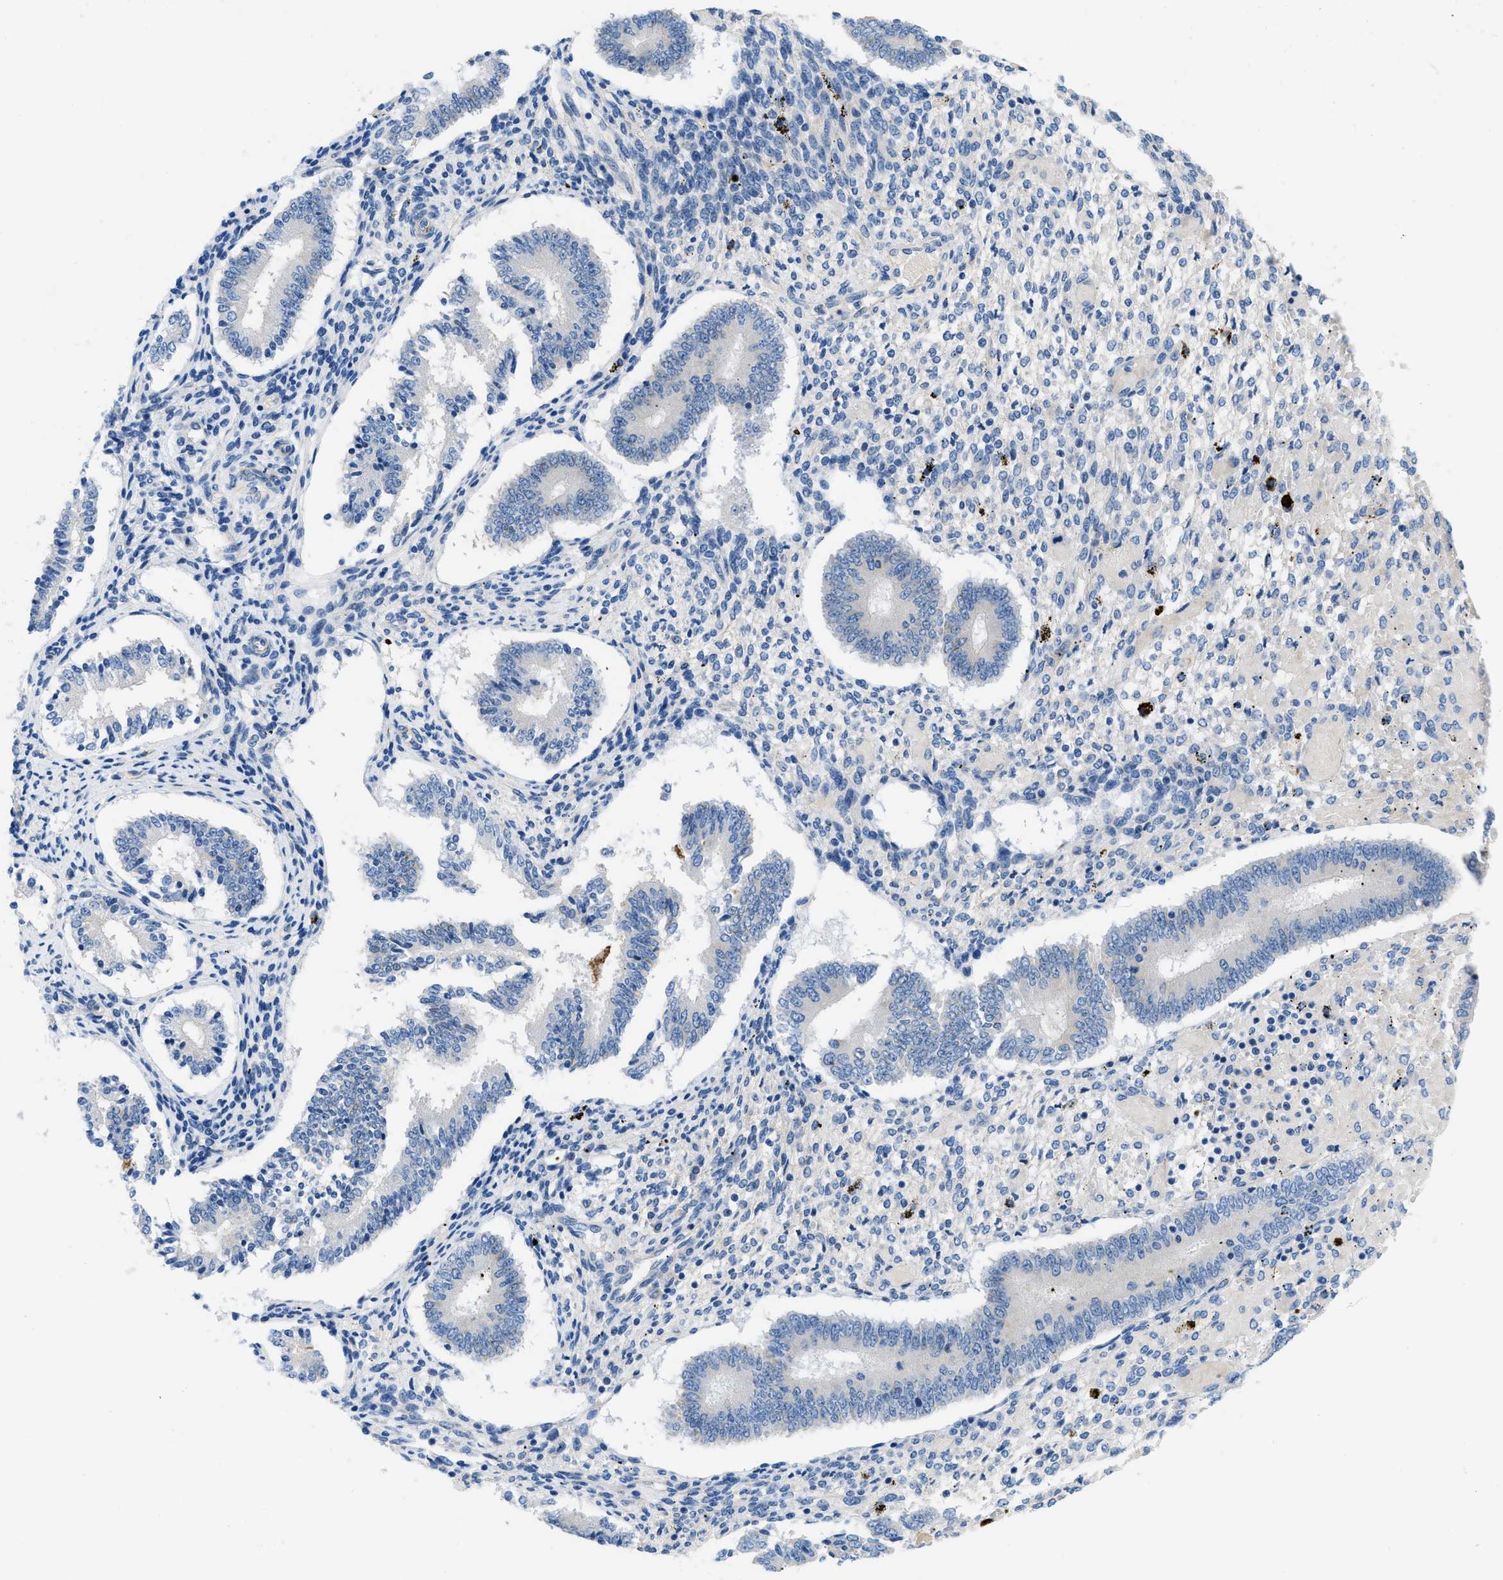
{"staining": {"intensity": "negative", "quantity": "none", "location": "none"}, "tissue": "endometrium", "cell_type": "Cells in endometrial stroma", "image_type": "normal", "snomed": [{"axis": "morphology", "description": "Normal tissue, NOS"}, {"axis": "topography", "description": "Endometrium"}], "caption": "IHC photomicrograph of normal human endometrium stained for a protein (brown), which demonstrates no expression in cells in endometrial stroma.", "gene": "XCR1", "patient": {"sex": "female", "age": 42}}